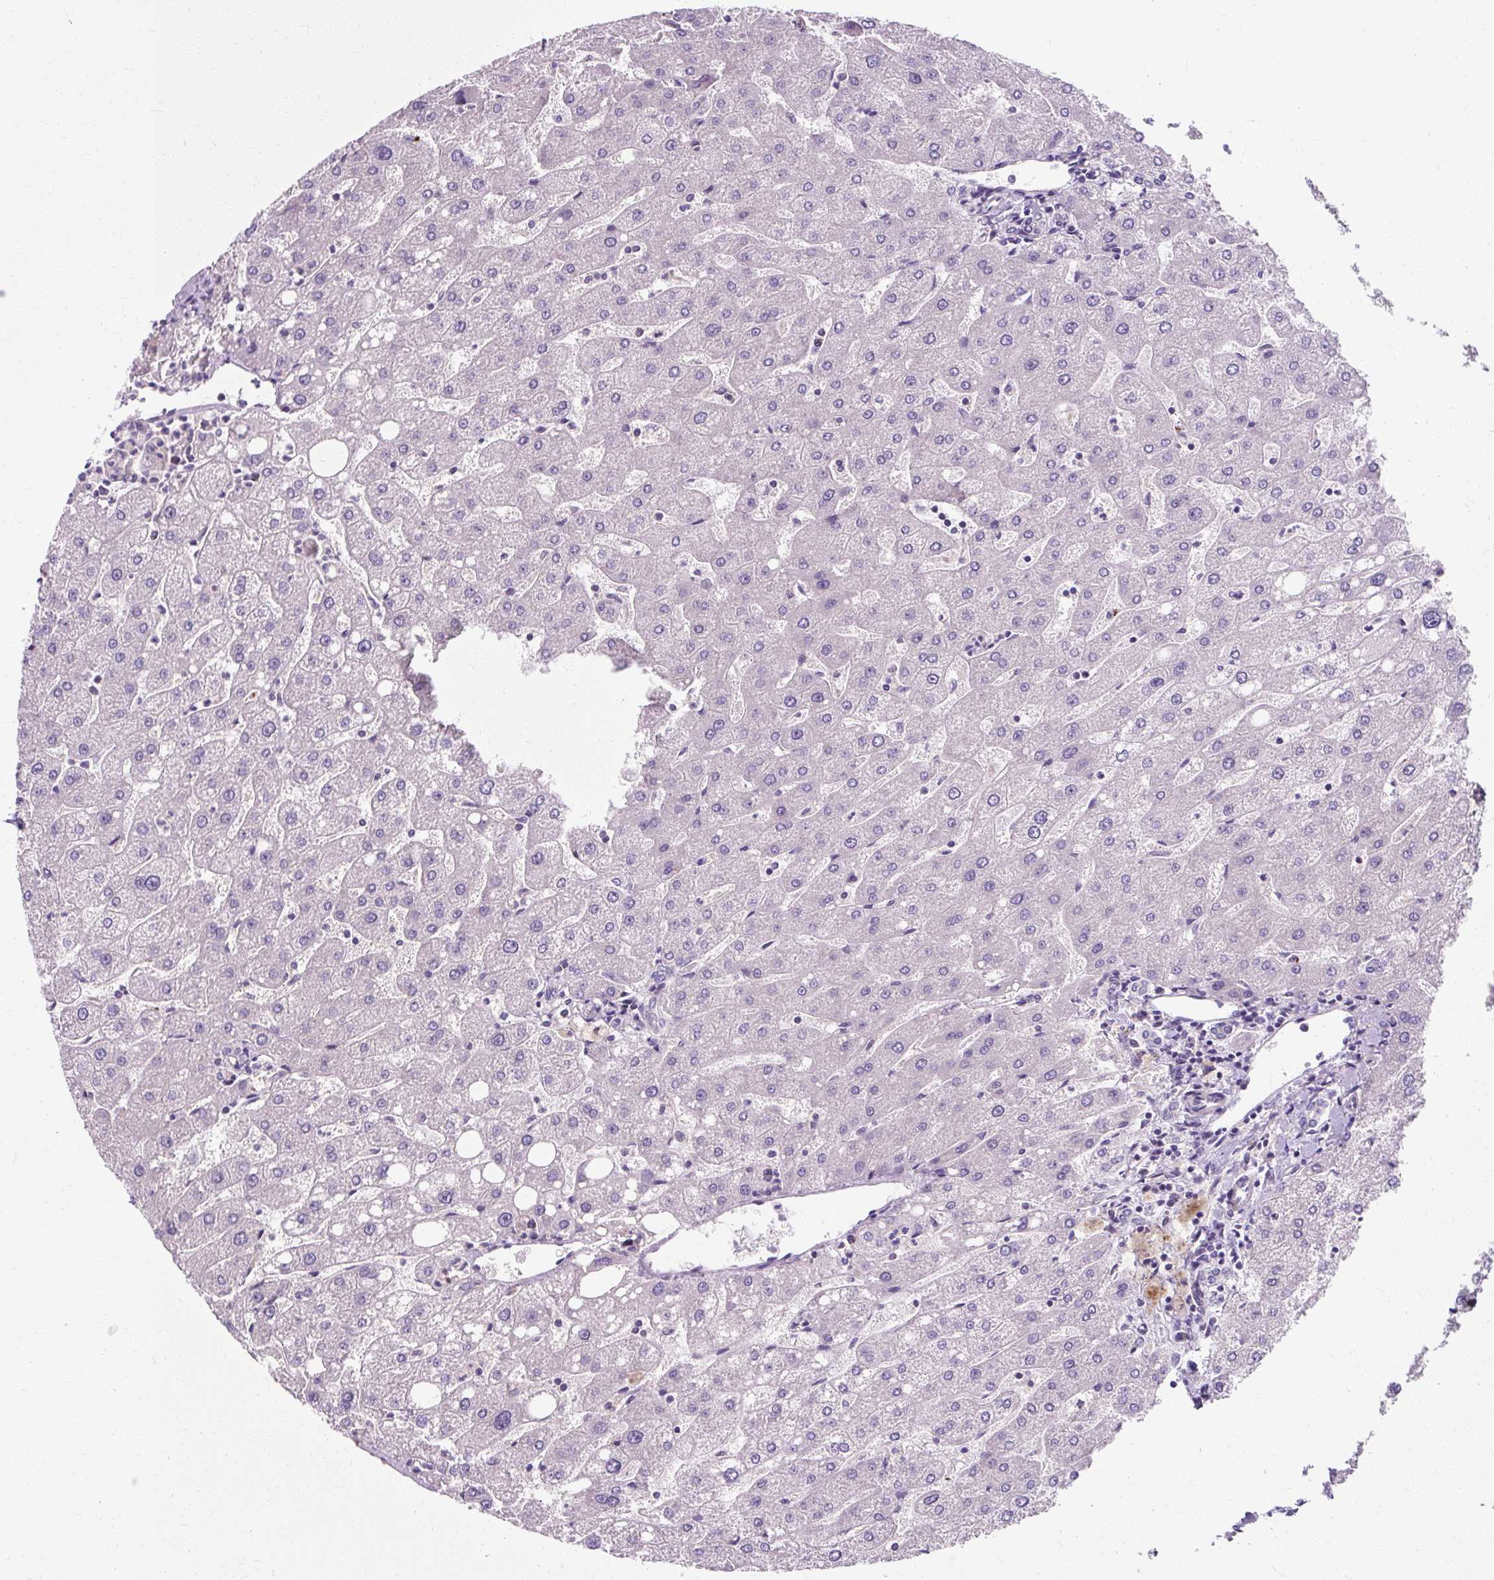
{"staining": {"intensity": "negative", "quantity": "none", "location": "none"}, "tissue": "liver", "cell_type": "Cholangiocytes", "image_type": "normal", "snomed": [{"axis": "morphology", "description": "Normal tissue, NOS"}, {"axis": "topography", "description": "Liver"}], "caption": "DAB immunohistochemical staining of benign liver displays no significant staining in cholangiocytes. (DAB immunohistochemistry visualized using brightfield microscopy, high magnification).", "gene": "ZNF555", "patient": {"sex": "male", "age": 67}}